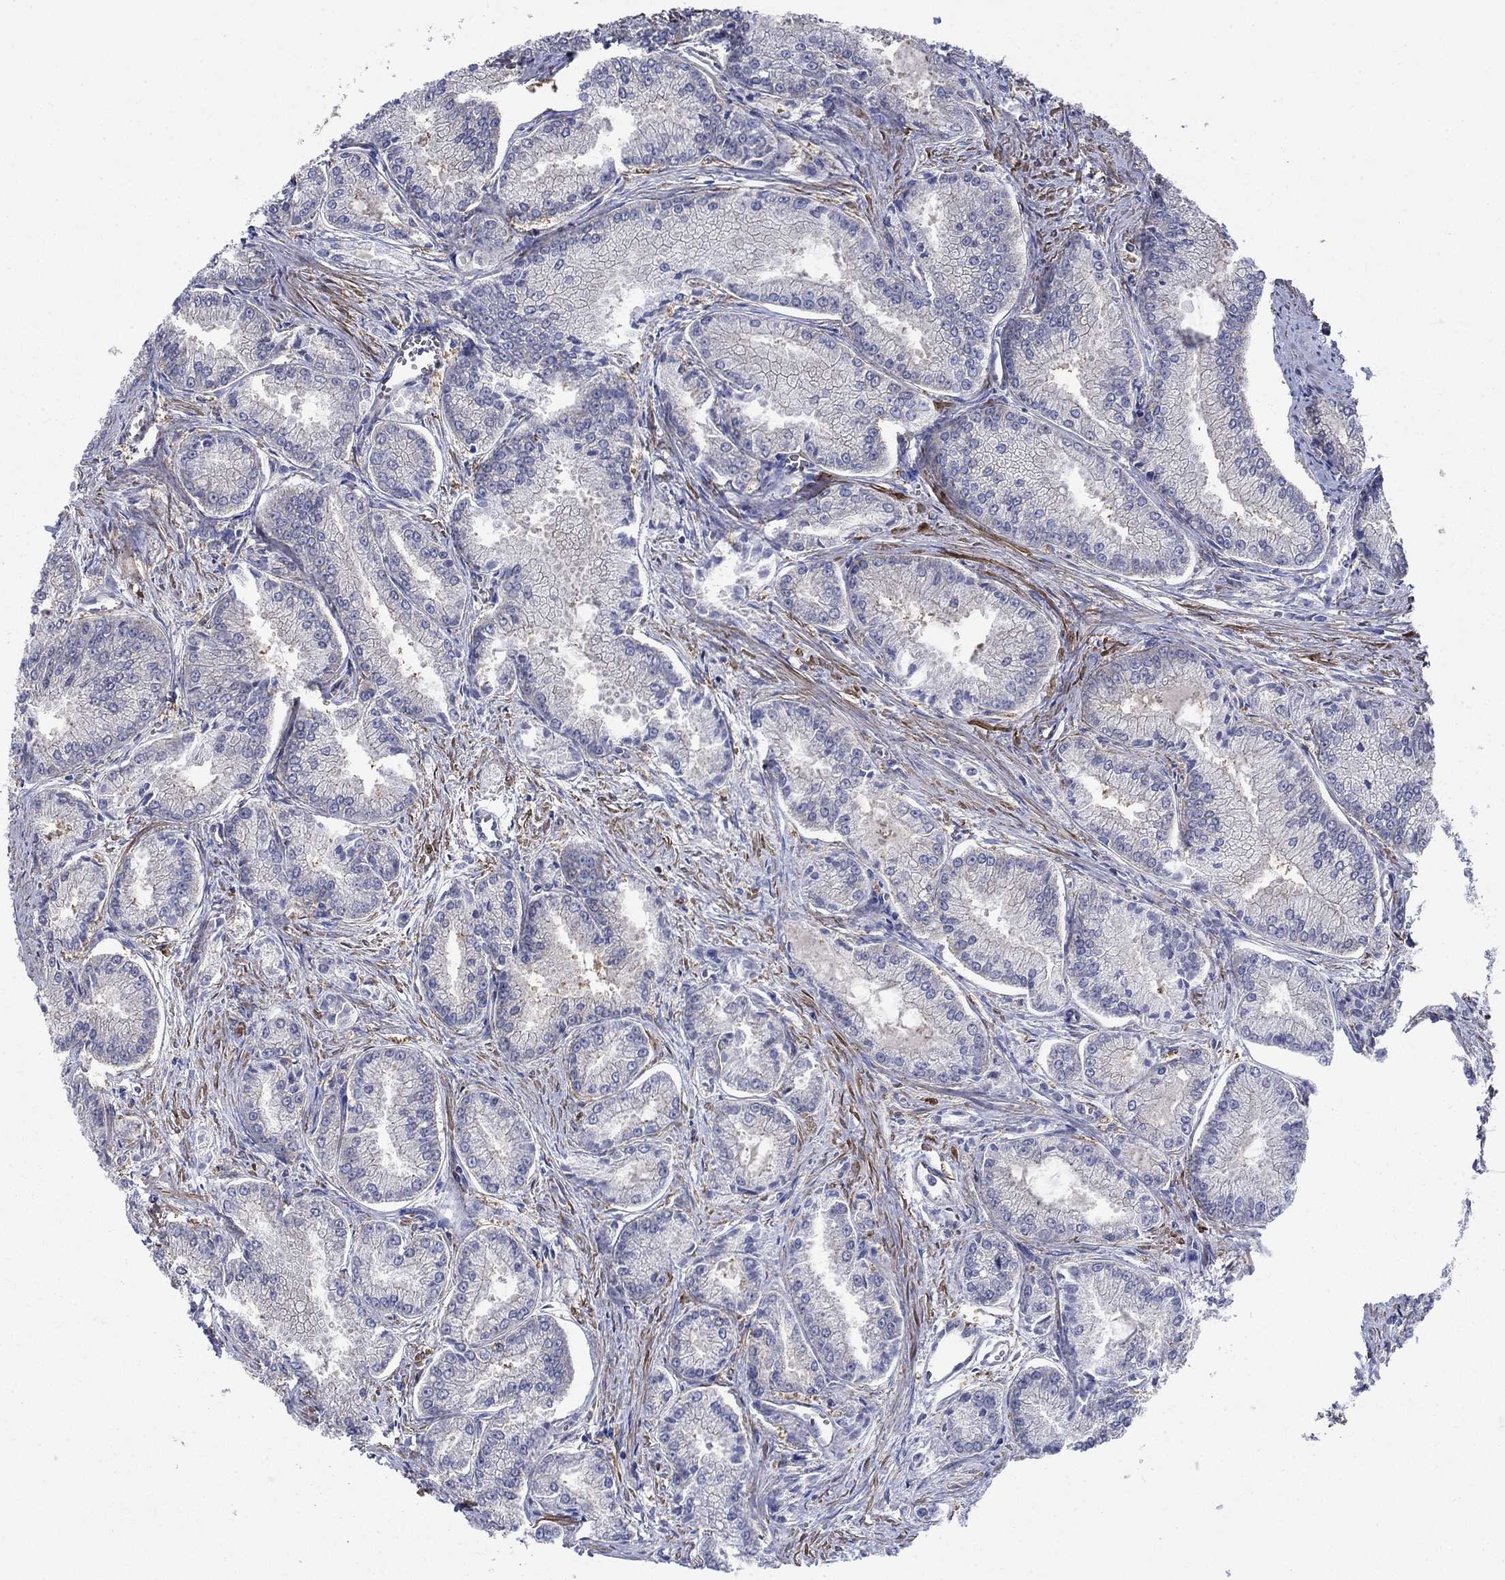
{"staining": {"intensity": "negative", "quantity": "none", "location": "none"}, "tissue": "prostate cancer", "cell_type": "Tumor cells", "image_type": "cancer", "snomed": [{"axis": "morphology", "description": "Adenocarcinoma, NOS"}, {"axis": "morphology", "description": "Adenocarcinoma, High grade"}, {"axis": "topography", "description": "Prostate"}], "caption": "A high-resolution image shows IHC staining of prostate high-grade adenocarcinoma, which exhibits no significant positivity in tumor cells.", "gene": "FLNC", "patient": {"sex": "male", "age": 70}}